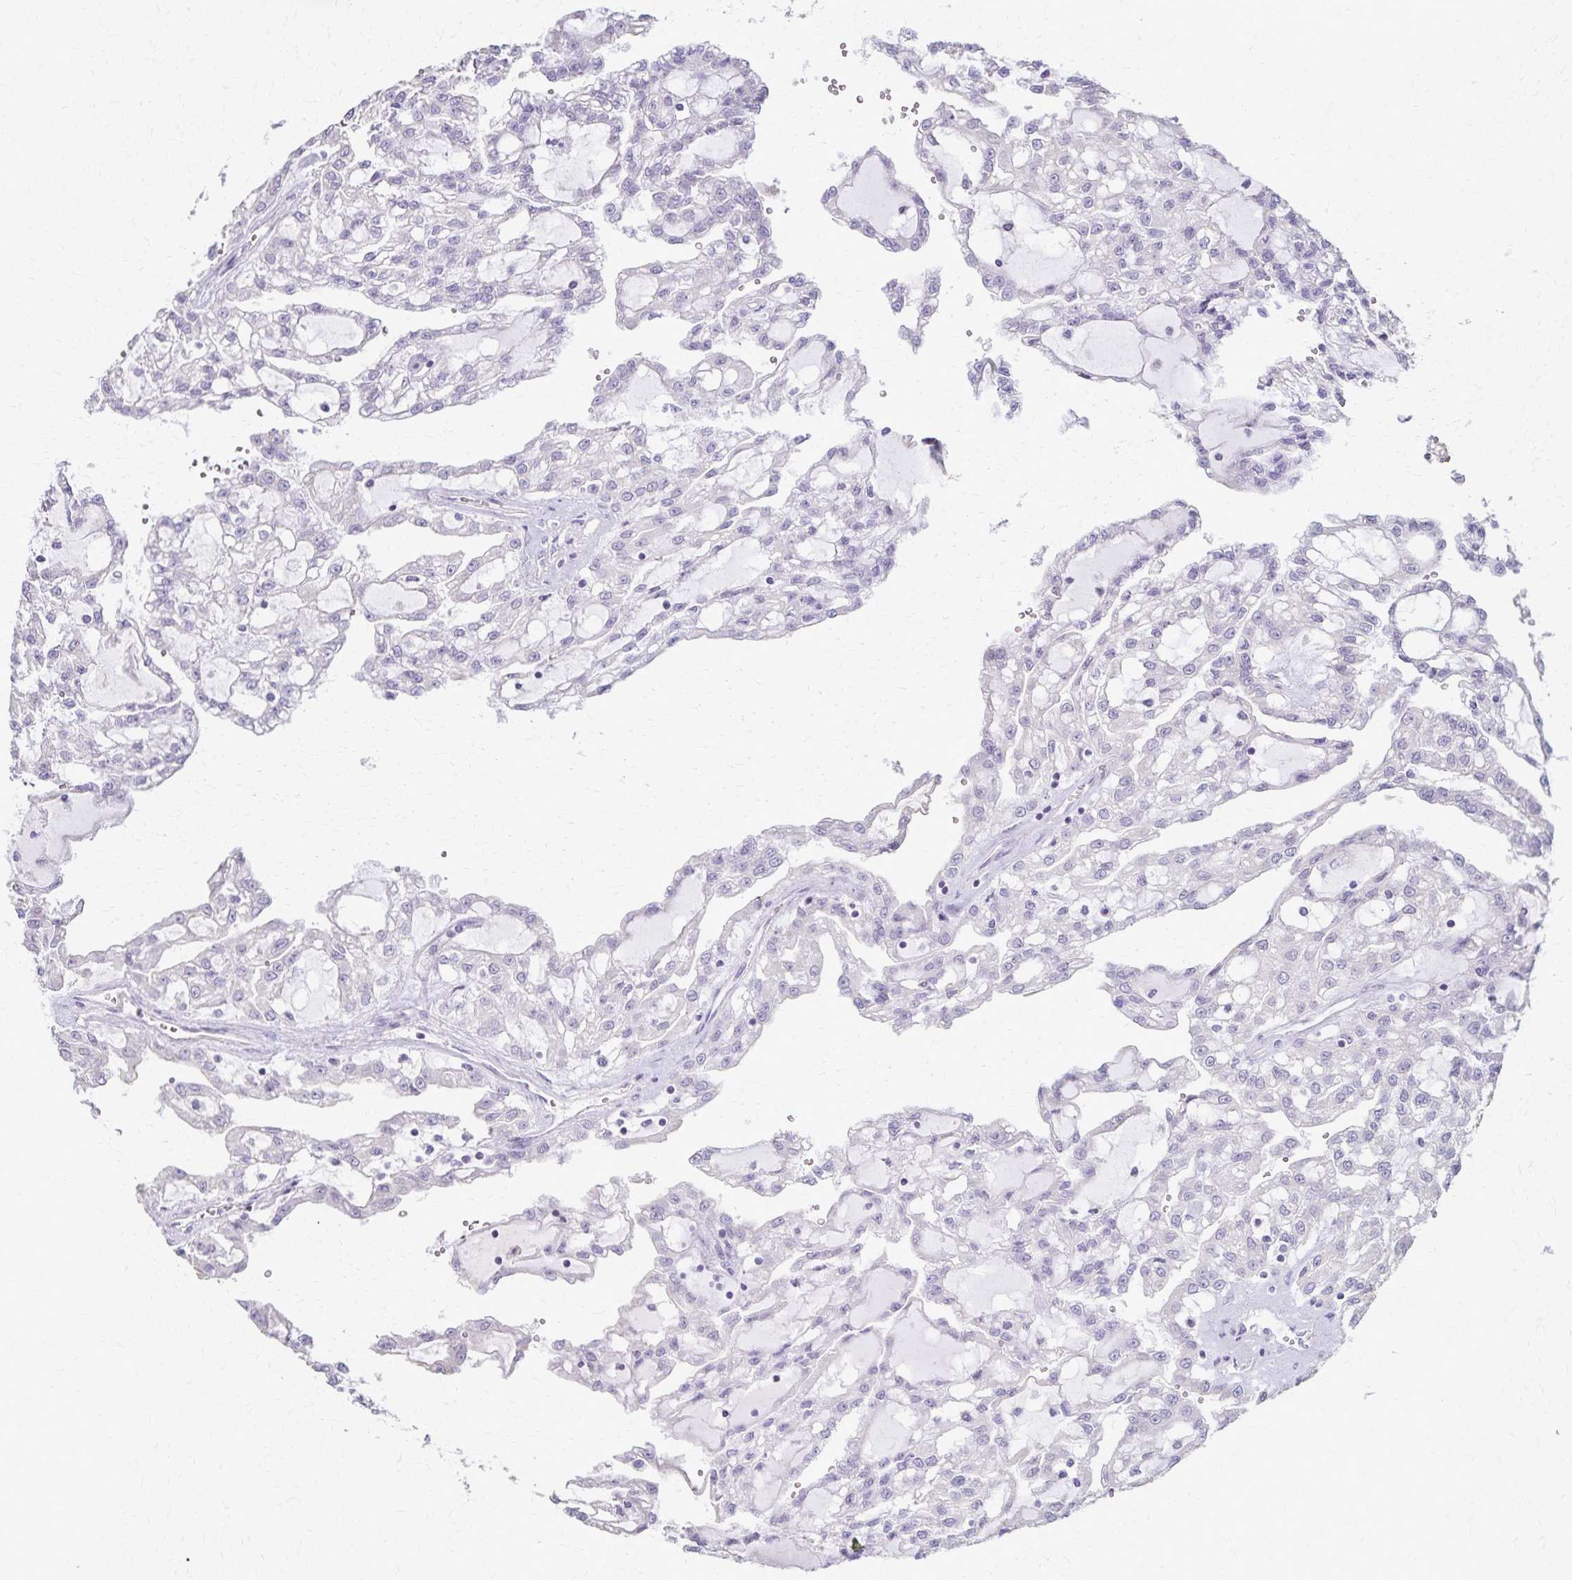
{"staining": {"intensity": "negative", "quantity": "none", "location": "none"}, "tissue": "renal cancer", "cell_type": "Tumor cells", "image_type": "cancer", "snomed": [{"axis": "morphology", "description": "Adenocarcinoma, NOS"}, {"axis": "topography", "description": "Kidney"}], "caption": "The photomicrograph demonstrates no staining of tumor cells in renal cancer.", "gene": "KISS1", "patient": {"sex": "male", "age": 63}}